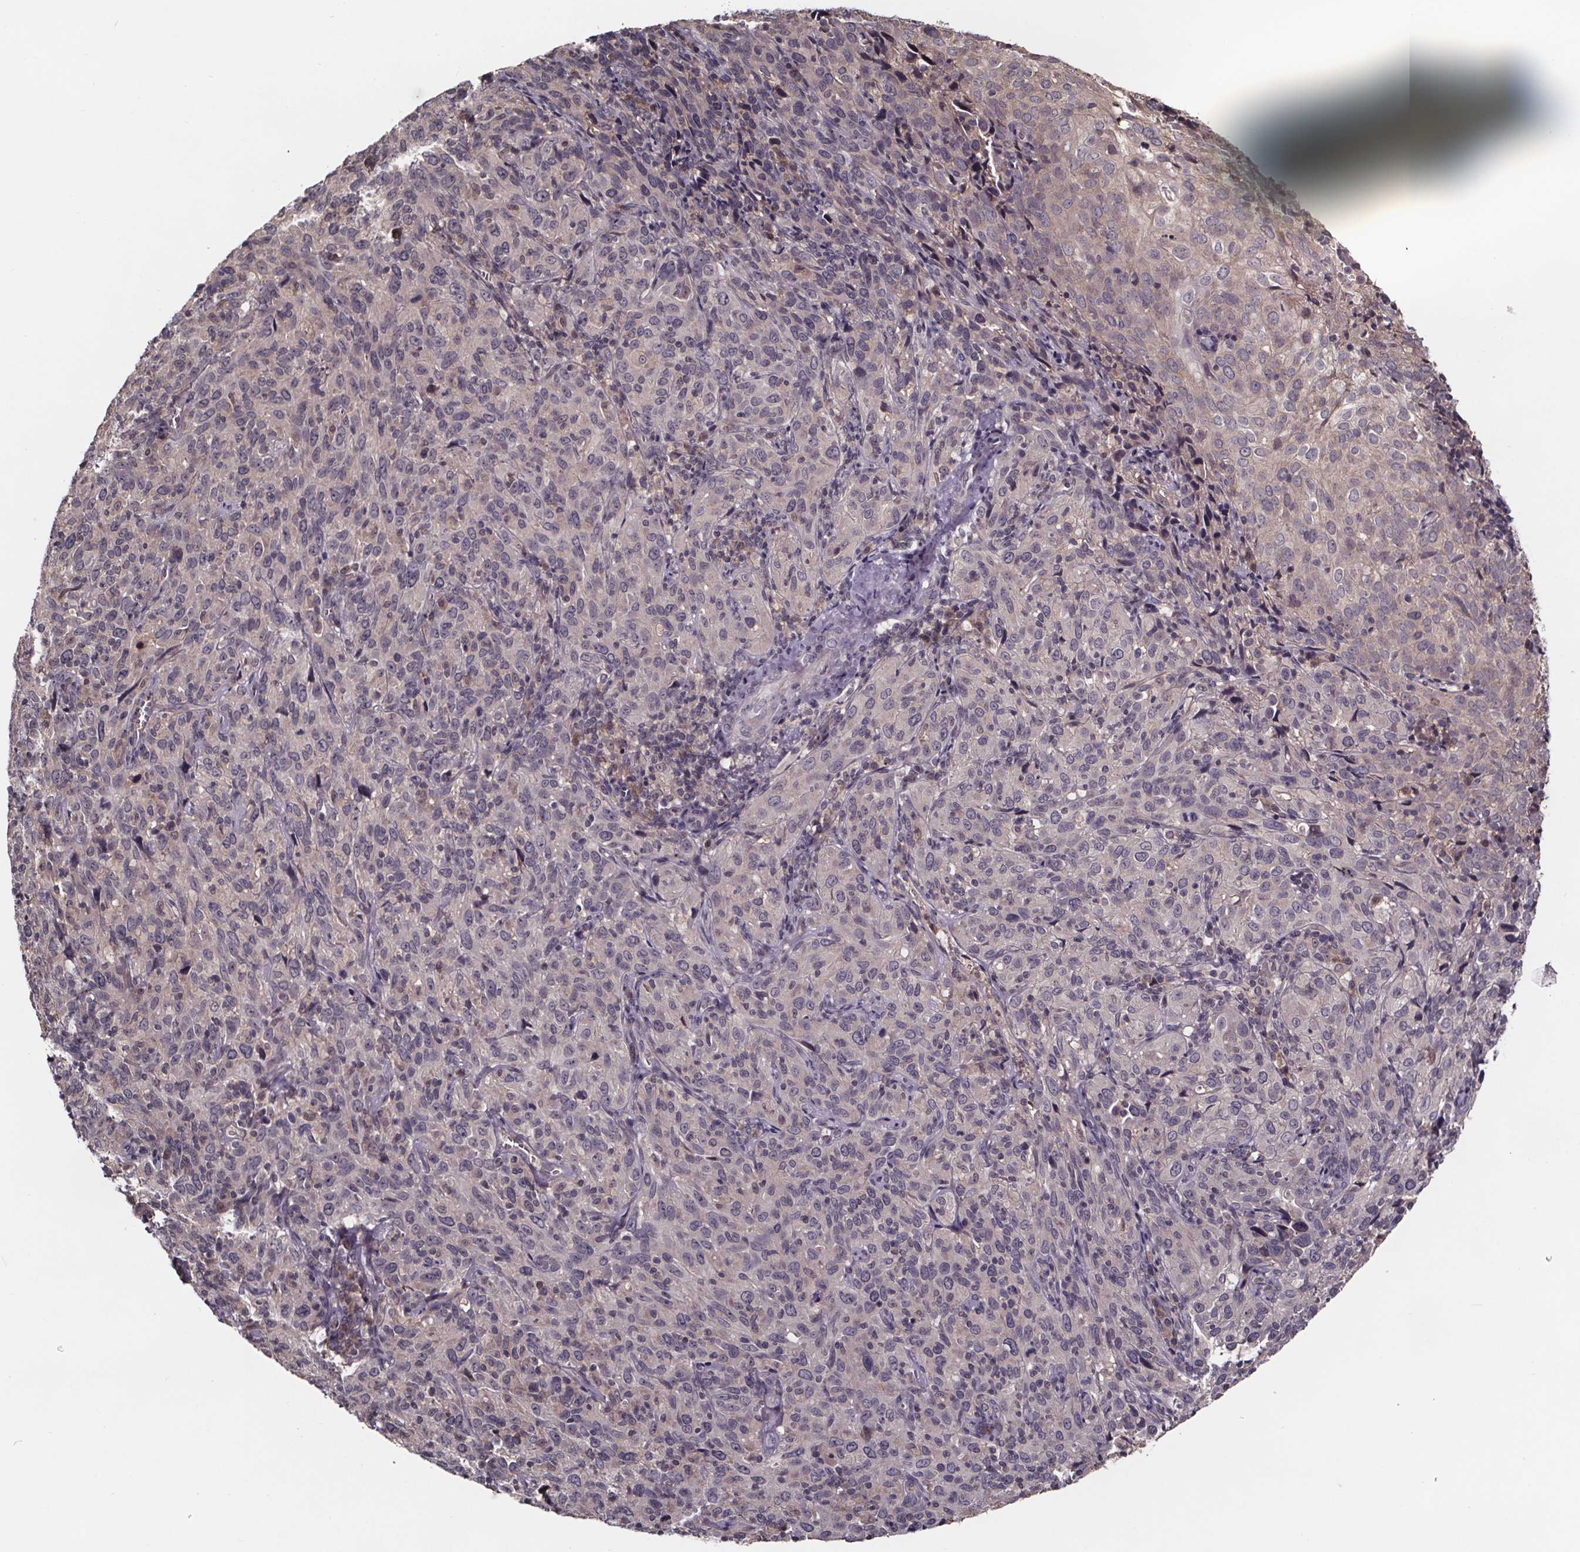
{"staining": {"intensity": "negative", "quantity": "none", "location": "none"}, "tissue": "cervical cancer", "cell_type": "Tumor cells", "image_type": "cancer", "snomed": [{"axis": "morphology", "description": "Squamous cell carcinoma, NOS"}, {"axis": "topography", "description": "Cervix"}], "caption": "Tumor cells are negative for protein expression in human cervical squamous cell carcinoma.", "gene": "SMIM1", "patient": {"sex": "female", "age": 51}}